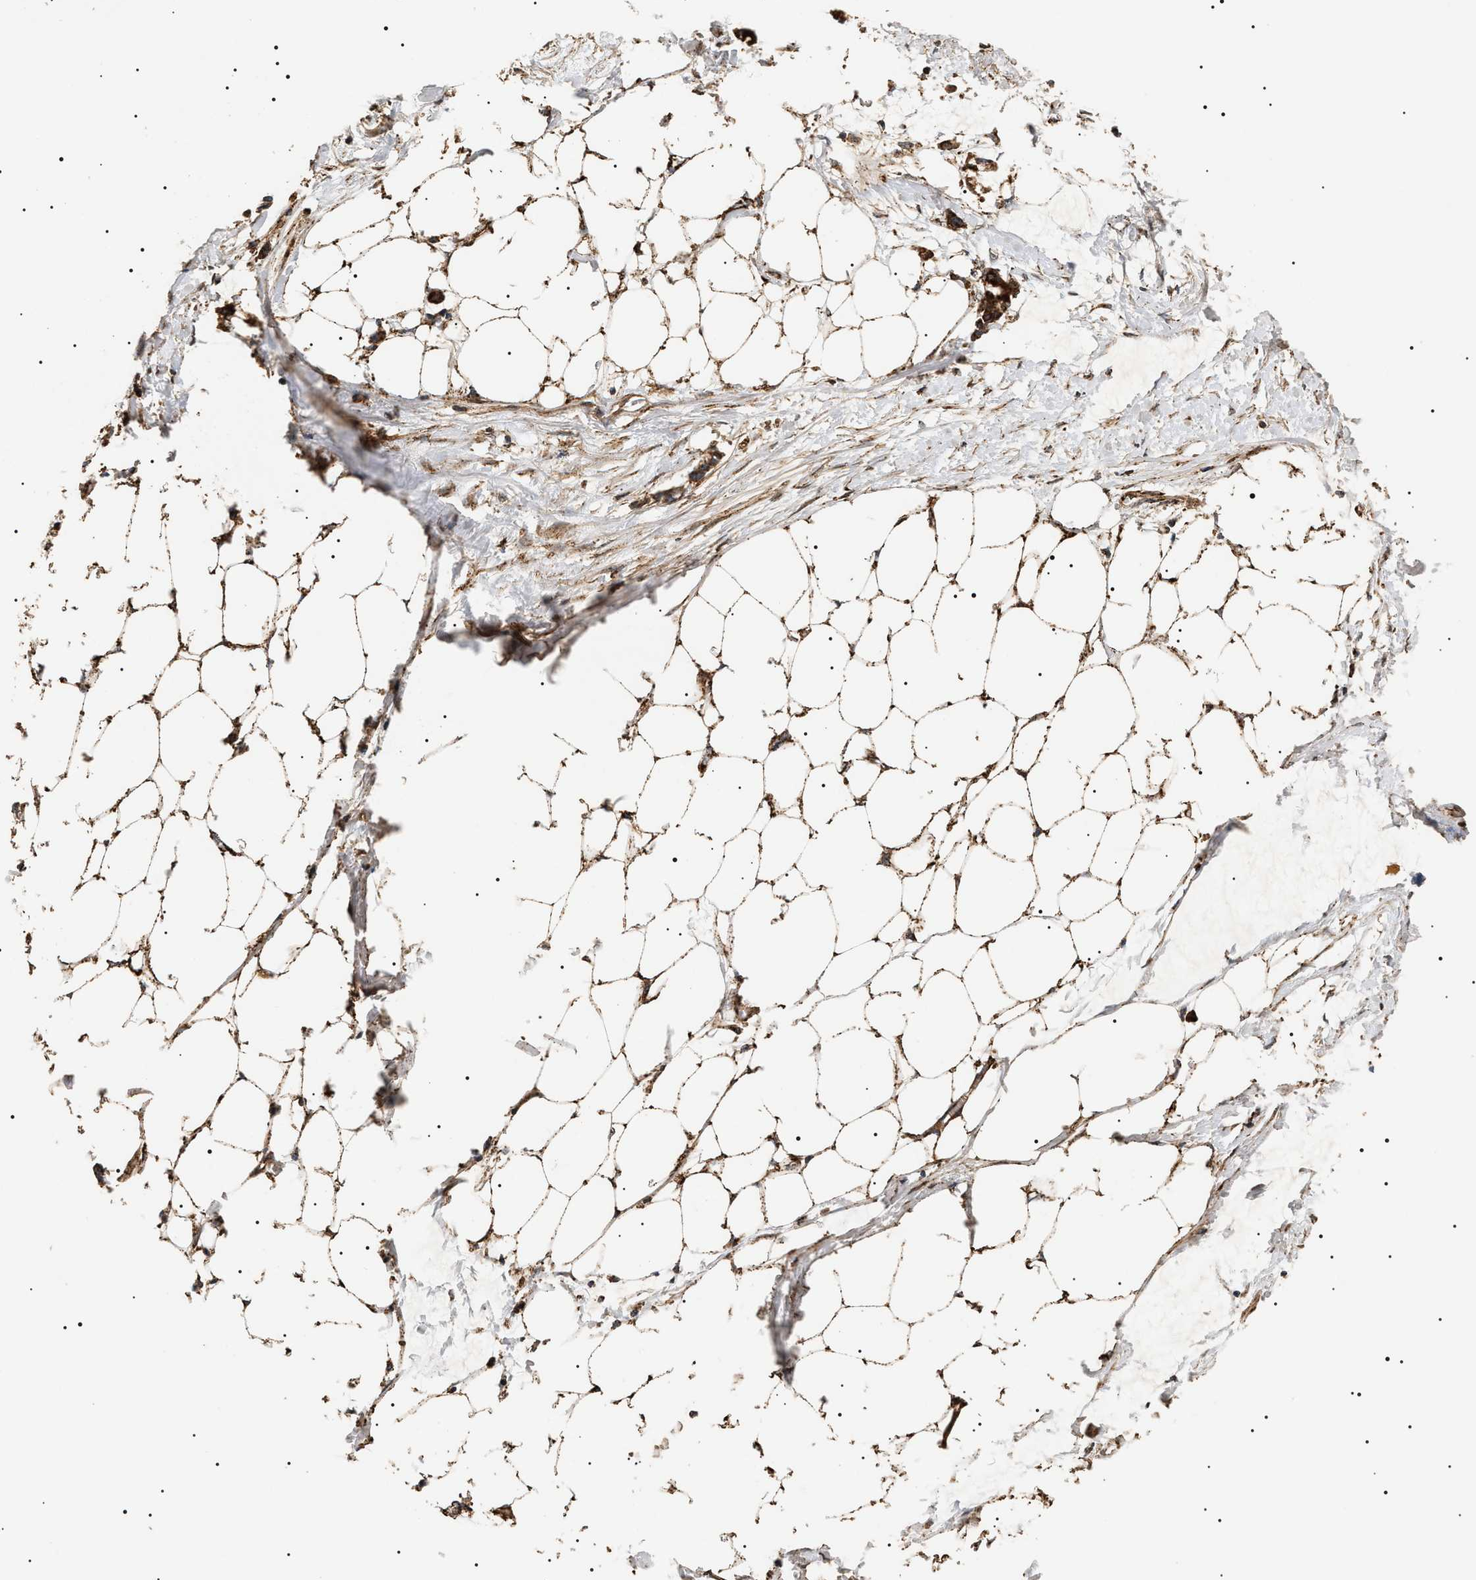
{"staining": {"intensity": "strong", "quantity": "25%-75%", "location": "cytoplasmic/membranous"}, "tissue": "adipose tissue", "cell_type": "Adipocytes", "image_type": "normal", "snomed": [{"axis": "morphology", "description": "Normal tissue, NOS"}, {"axis": "morphology", "description": "Adenocarcinoma, NOS"}, {"axis": "topography", "description": "Colon"}, {"axis": "topography", "description": "Peripheral nerve tissue"}], "caption": "Adipocytes display high levels of strong cytoplasmic/membranous positivity in approximately 25%-75% of cells in normal human adipose tissue. The protein of interest is stained brown, and the nuclei are stained in blue (DAB (3,3'-diaminobenzidine) IHC with brightfield microscopy, high magnification).", "gene": "ZBTB26", "patient": {"sex": "male", "age": 14}}